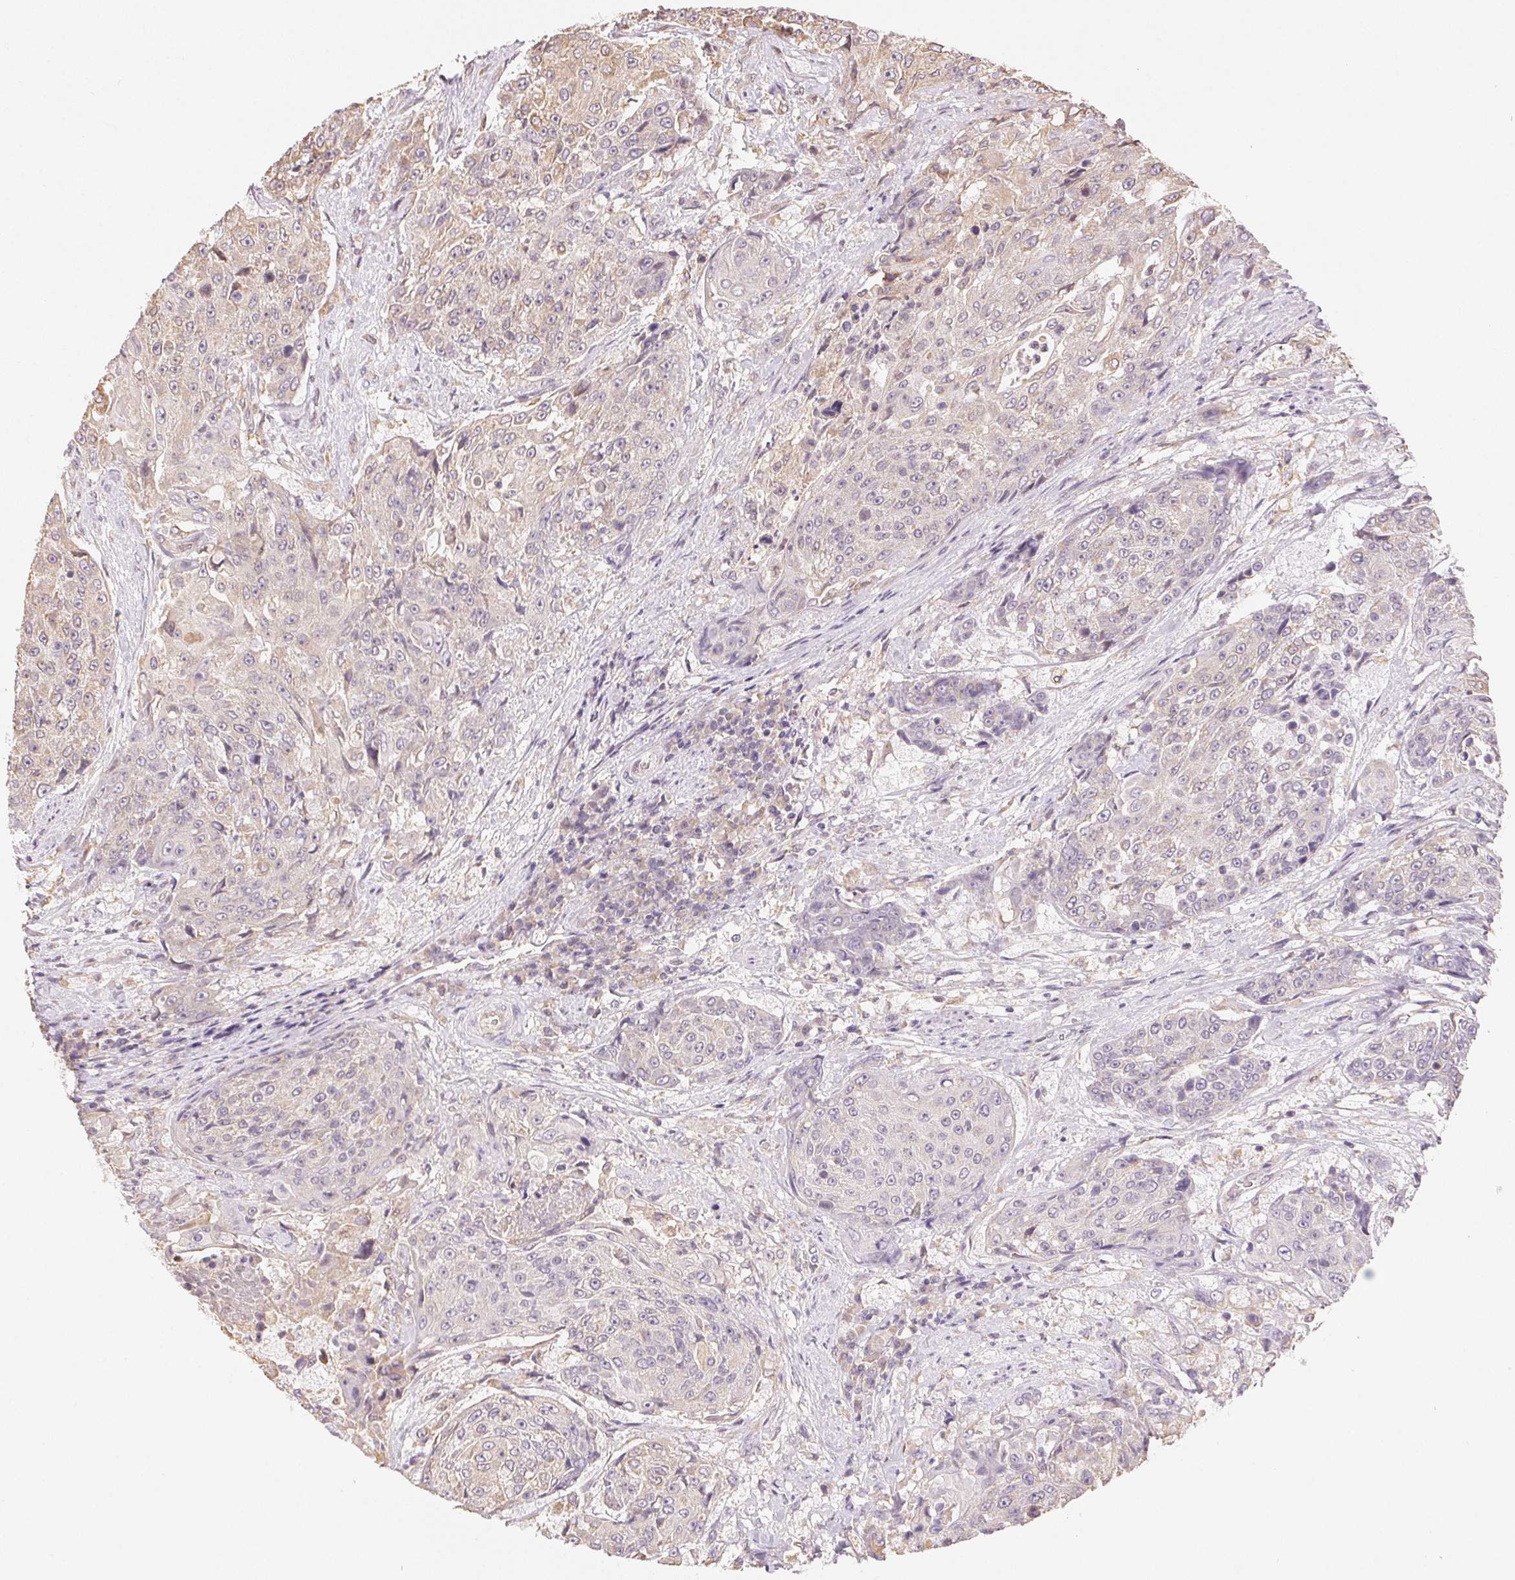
{"staining": {"intensity": "negative", "quantity": "none", "location": "none"}, "tissue": "urothelial cancer", "cell_type": "Tumor cells", "image_type": "cancer", "snomed": [{"axis": "morphology", "description": "Urothelial carcinoma, High grade"}, {"axis": "topography", "description": "Urinary bladder"}], "caption": "Tumor cells show no significant positivity in high-grade urothelial carcinoma. (DAB immunohistochemistry (IHC) with hematoxylin counter stain).", "gene": "SEZ6L2", "patient": {"sex": "female", "age": 63}}